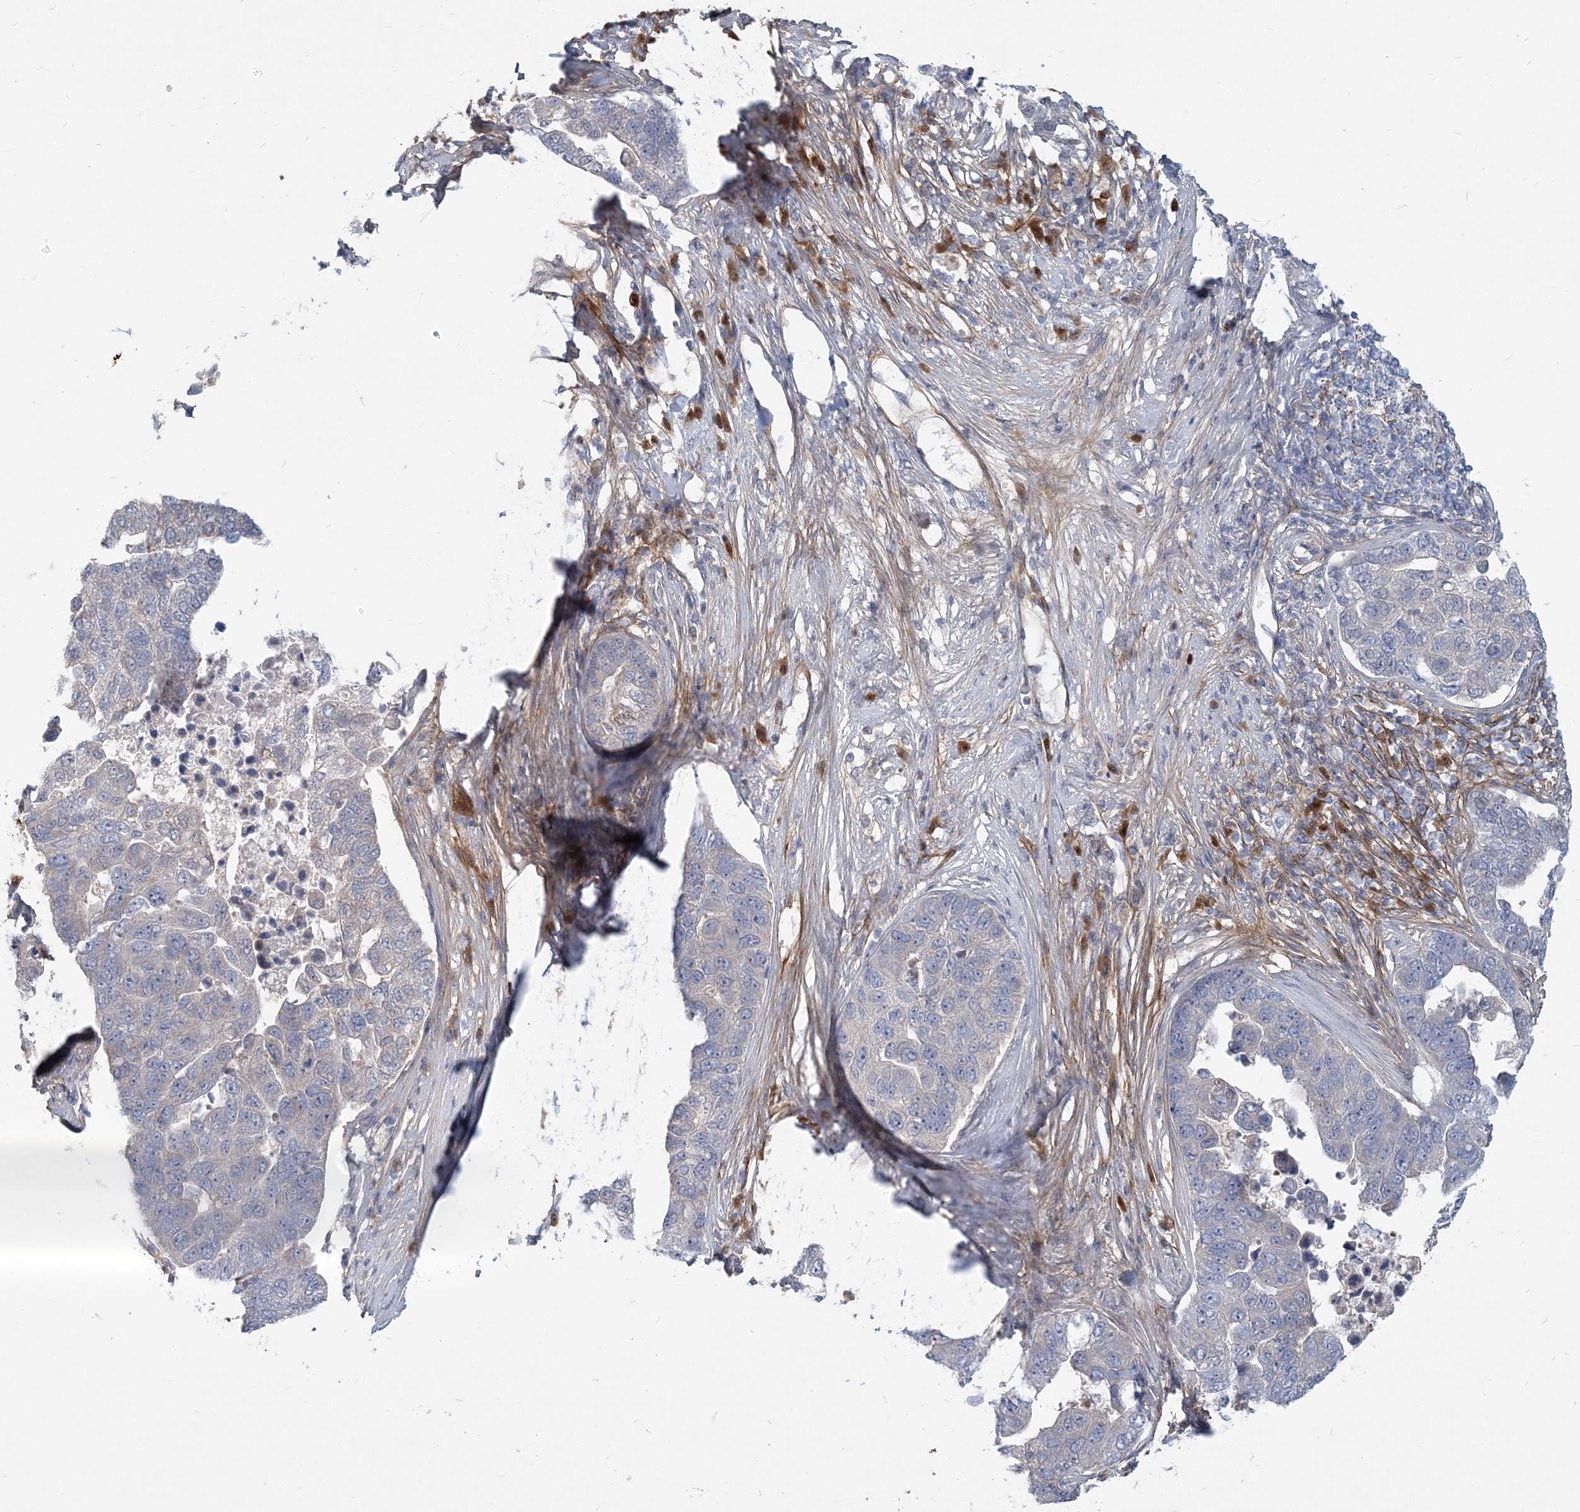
{"staining": {"intensity": "negative", "quantity": "none", "location": "none"}, "tissue": "pancreatic cancer", "cell_type": "Tumor cells", "image_type": "cancer", "snomed": [{"axis": "morphology", "description": "Adenocarcinoma, NOS"}, {"axis": "topography", "description": "Pancreas"}], "caption": "The micrograph exhibits no staining of tumor cells in pancreatic cancer.", "gene": "GMPPA", "patient": {"sex": "female", "age": 61}}